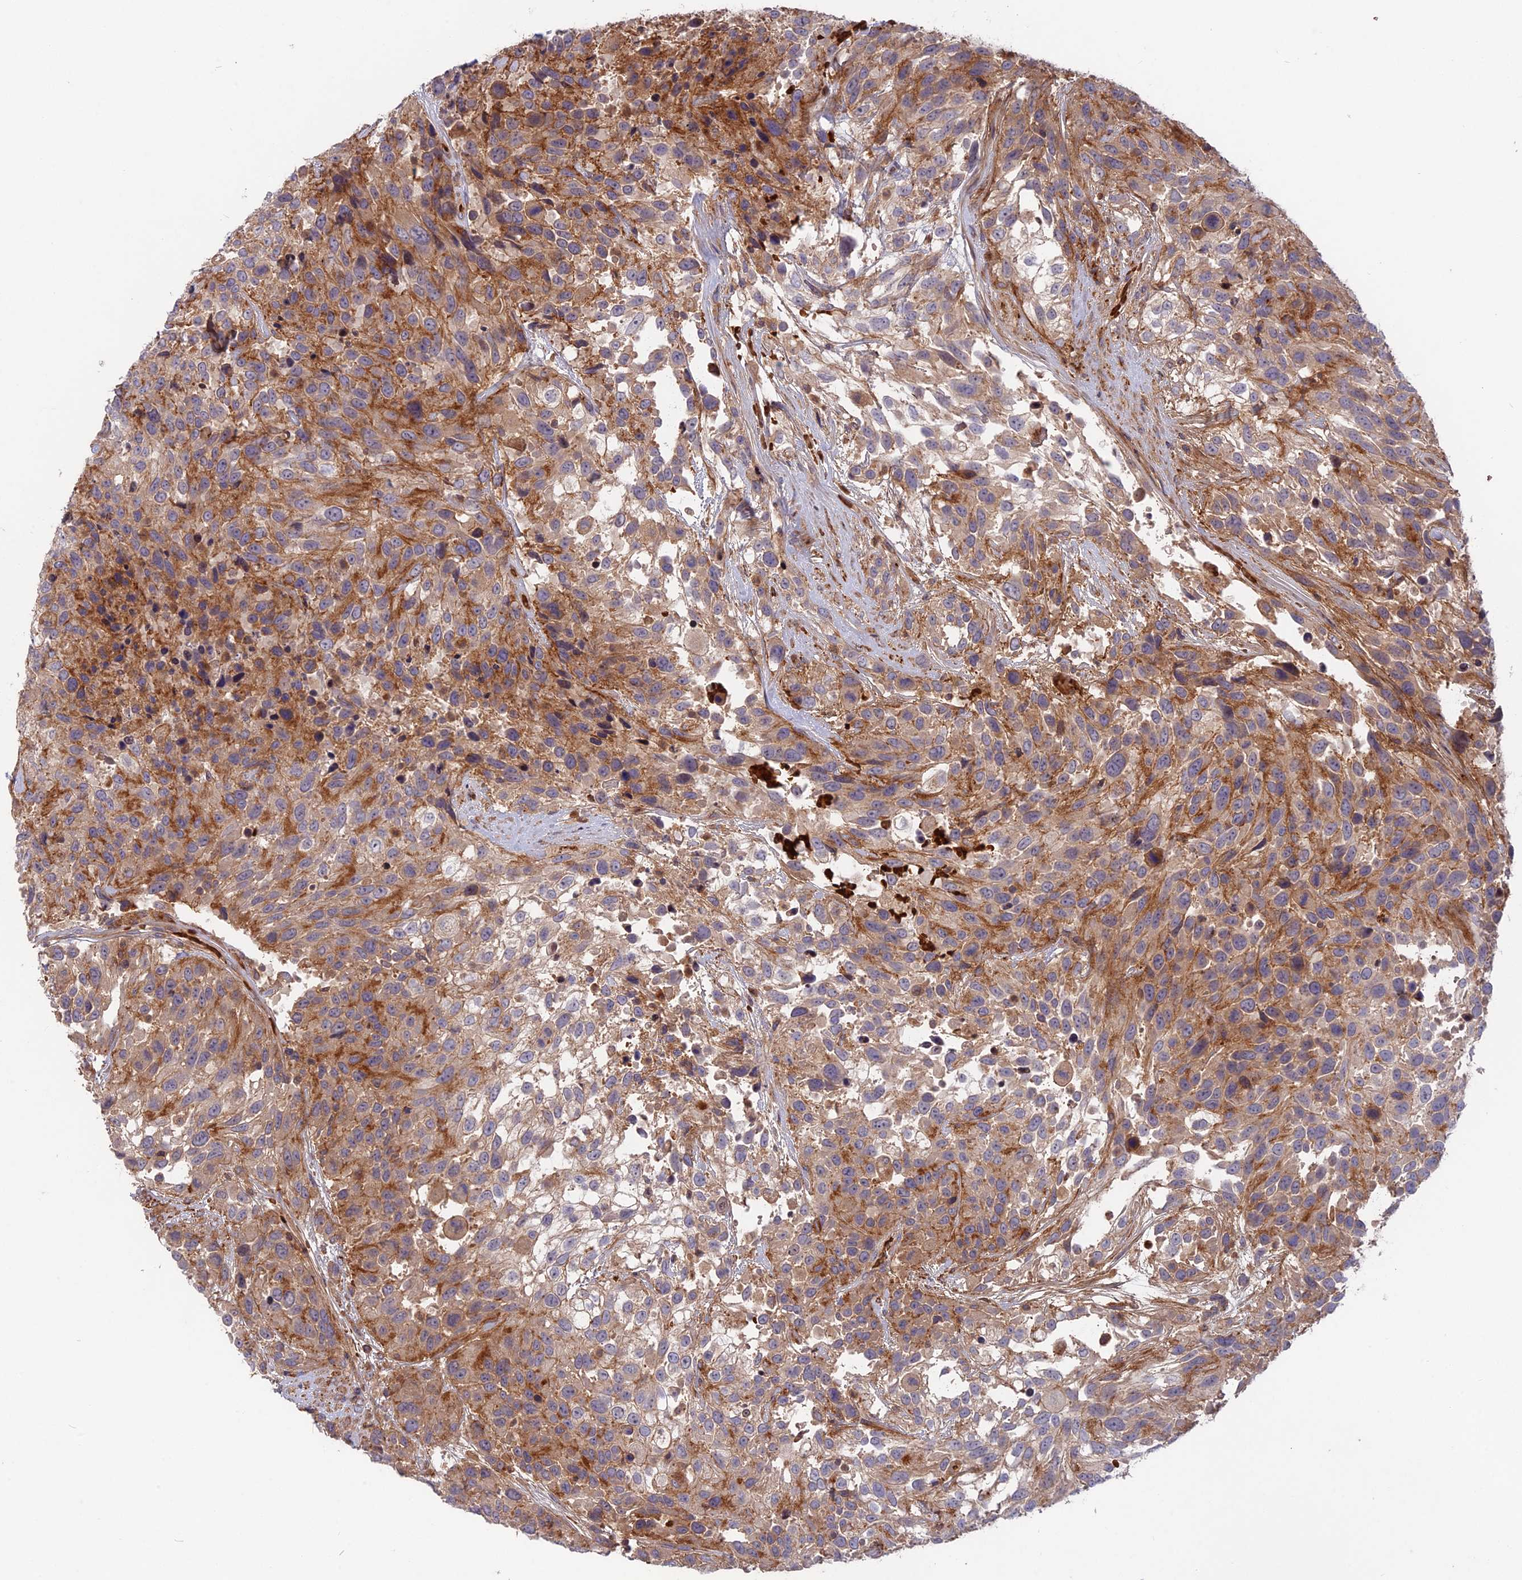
{"staining": {"intensity": "weak", "quantity": "<25%", "location": "cytoplasmic/membranous"}, "tissue": "urothelial cancer", "cell_type": "Tumor cells", "image_type": "cancer", "snomed": [{"axis": "morphology", "description": "Urothelial carcinoma, High grade"}, {"axis": "topography", "description": "Urinary bladder"}], "caption": "Immunohistochemical staining of human urothelial cancer shows no significant expression in tumor cells.", "gene": "CPNE7", "patient": {"sex": "female", "age": 70}}